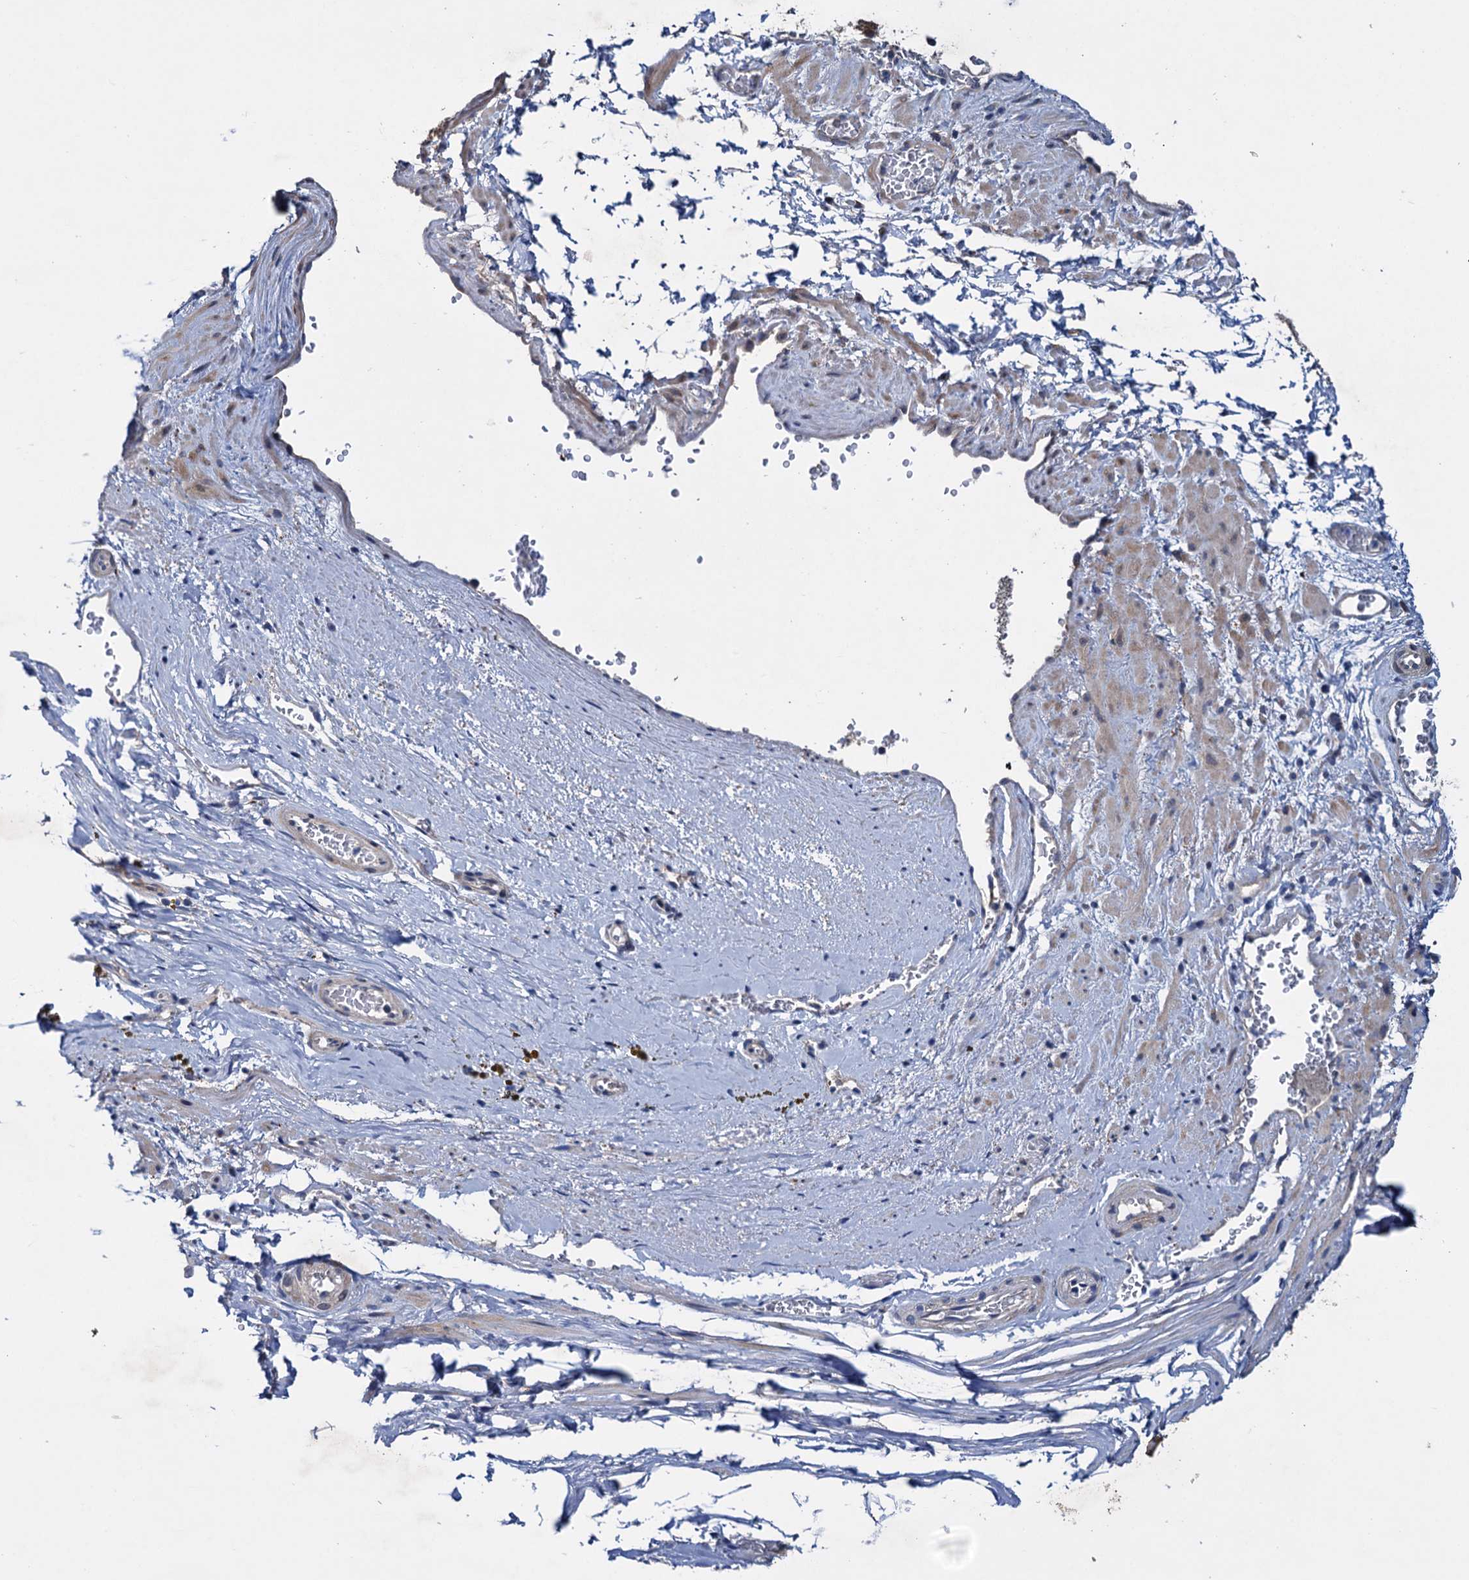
{"staining": {"intensity": "negative", "quantity": "none", "location": "none"}, "tissue": "adipose tissue", "cell_type": "Adipocytes", "image_type": "normal", "snomed": [{"axis": "morphology", "description": "Normal tissue, NOS"}, {"axis": "morphology", "description": "Adenocarcinoma, Low grade"}, {"axis": "topography", "description": "Prostate"}, {"axis": "topography", "description": "Peripheral nerve tissue"}], "caption": "An immunohistochemistry (IHC) photomicrograph of benign adipose tissue is shown. There is no staining in adipocytes of adipose tissue. Nuclei are stained in blue.", "gene": "EYA4", "patient": {"sex": "male", "age": 63}}